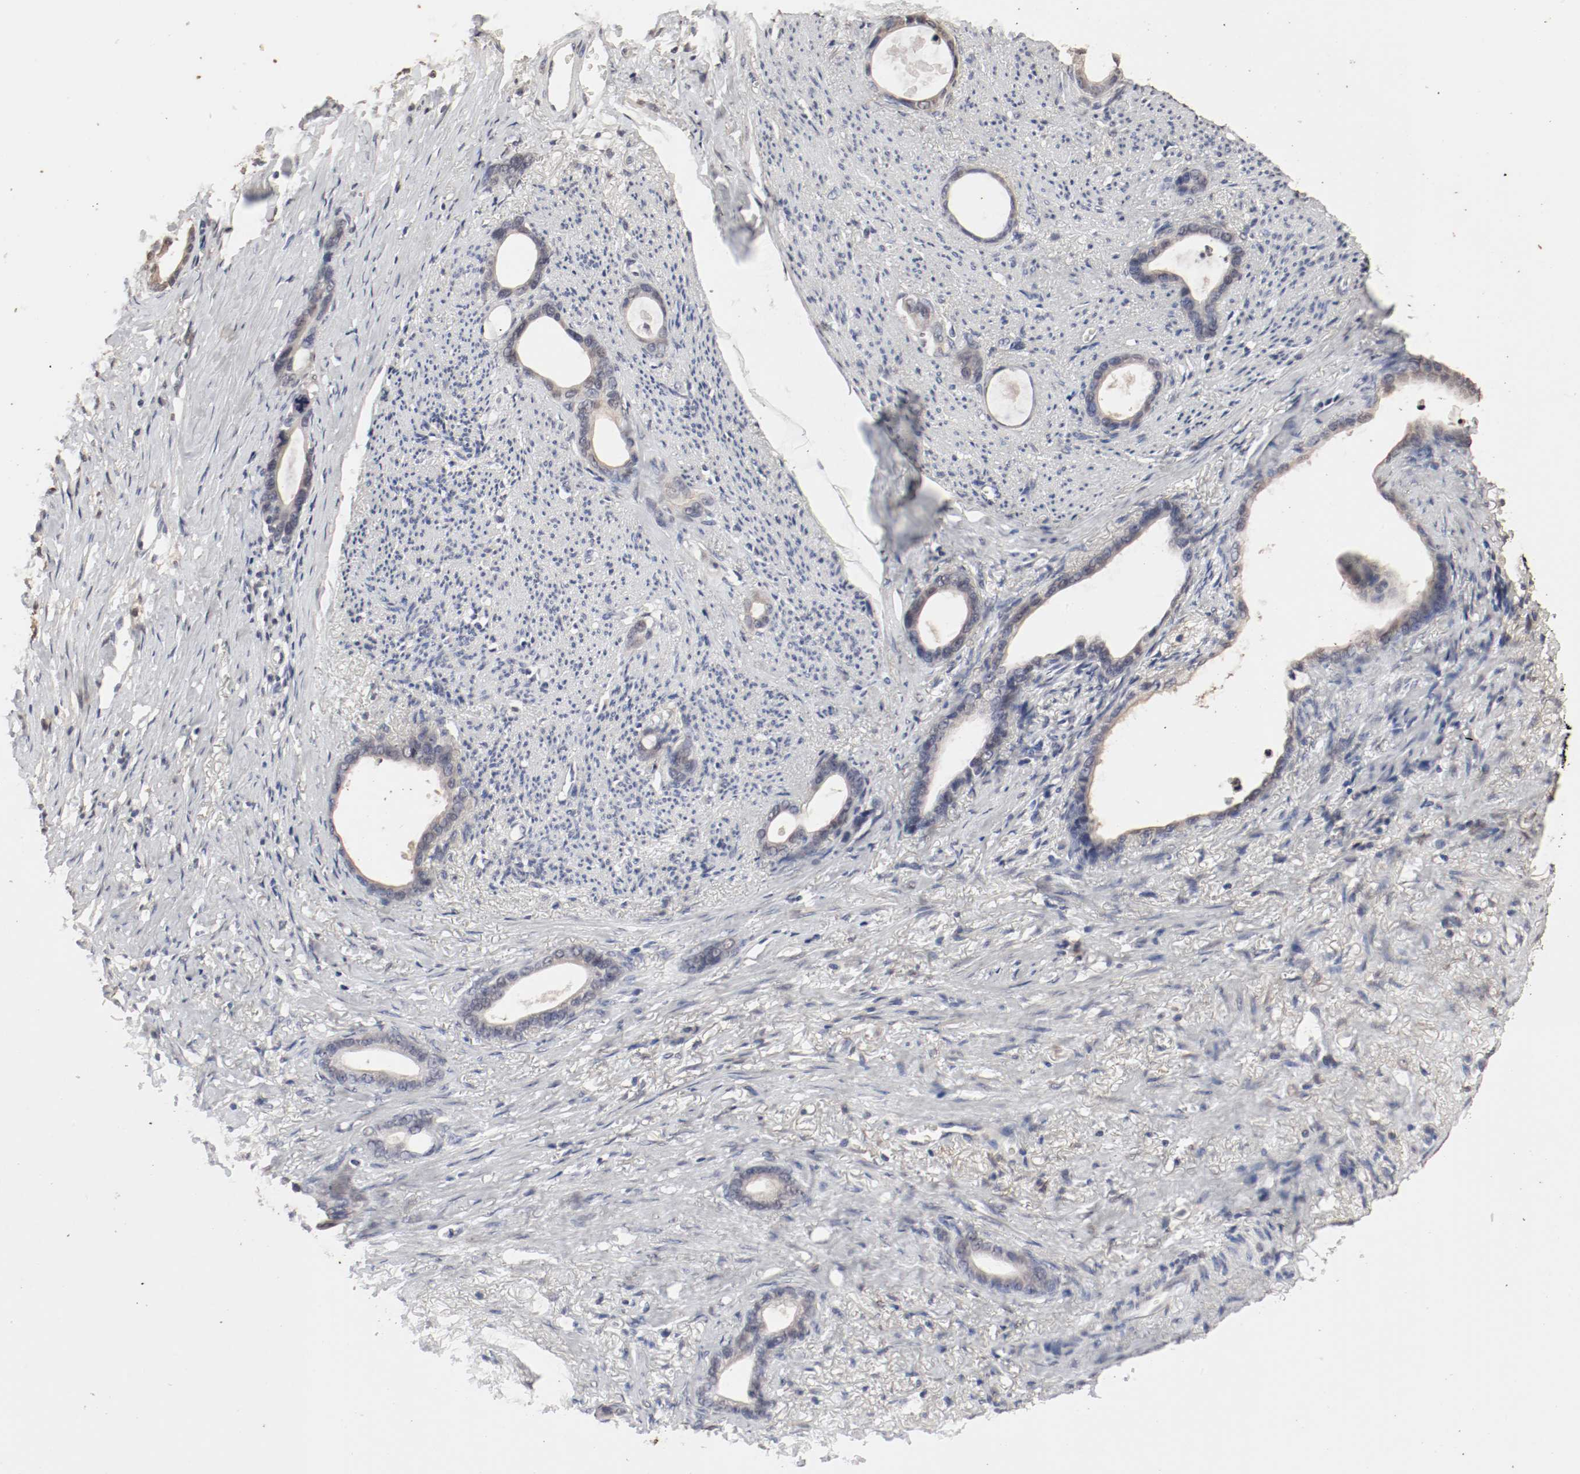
{"staining": {"intensity": "weak", "quantity": "25%-75%", "location": "cytoplasmic/membranous"}, "tissue": "stomach cancer", "cell_type": "Tumor cells", "image_type": "cancer", "snomed": [{"axis": "morphology", "description": "Adenocarcinoma, NOS"}, {"axis": "topography", "description": "Stomach"}], "caption": "Adenocarcinoma (stomach) tissue shows weak cytoplasmic/membranous positivity in approximately 25%-75% of tumor cells, visualized by immunohistochemistry.", "gene": "WASL", "patient": {"sex": "female", "age": 75}}